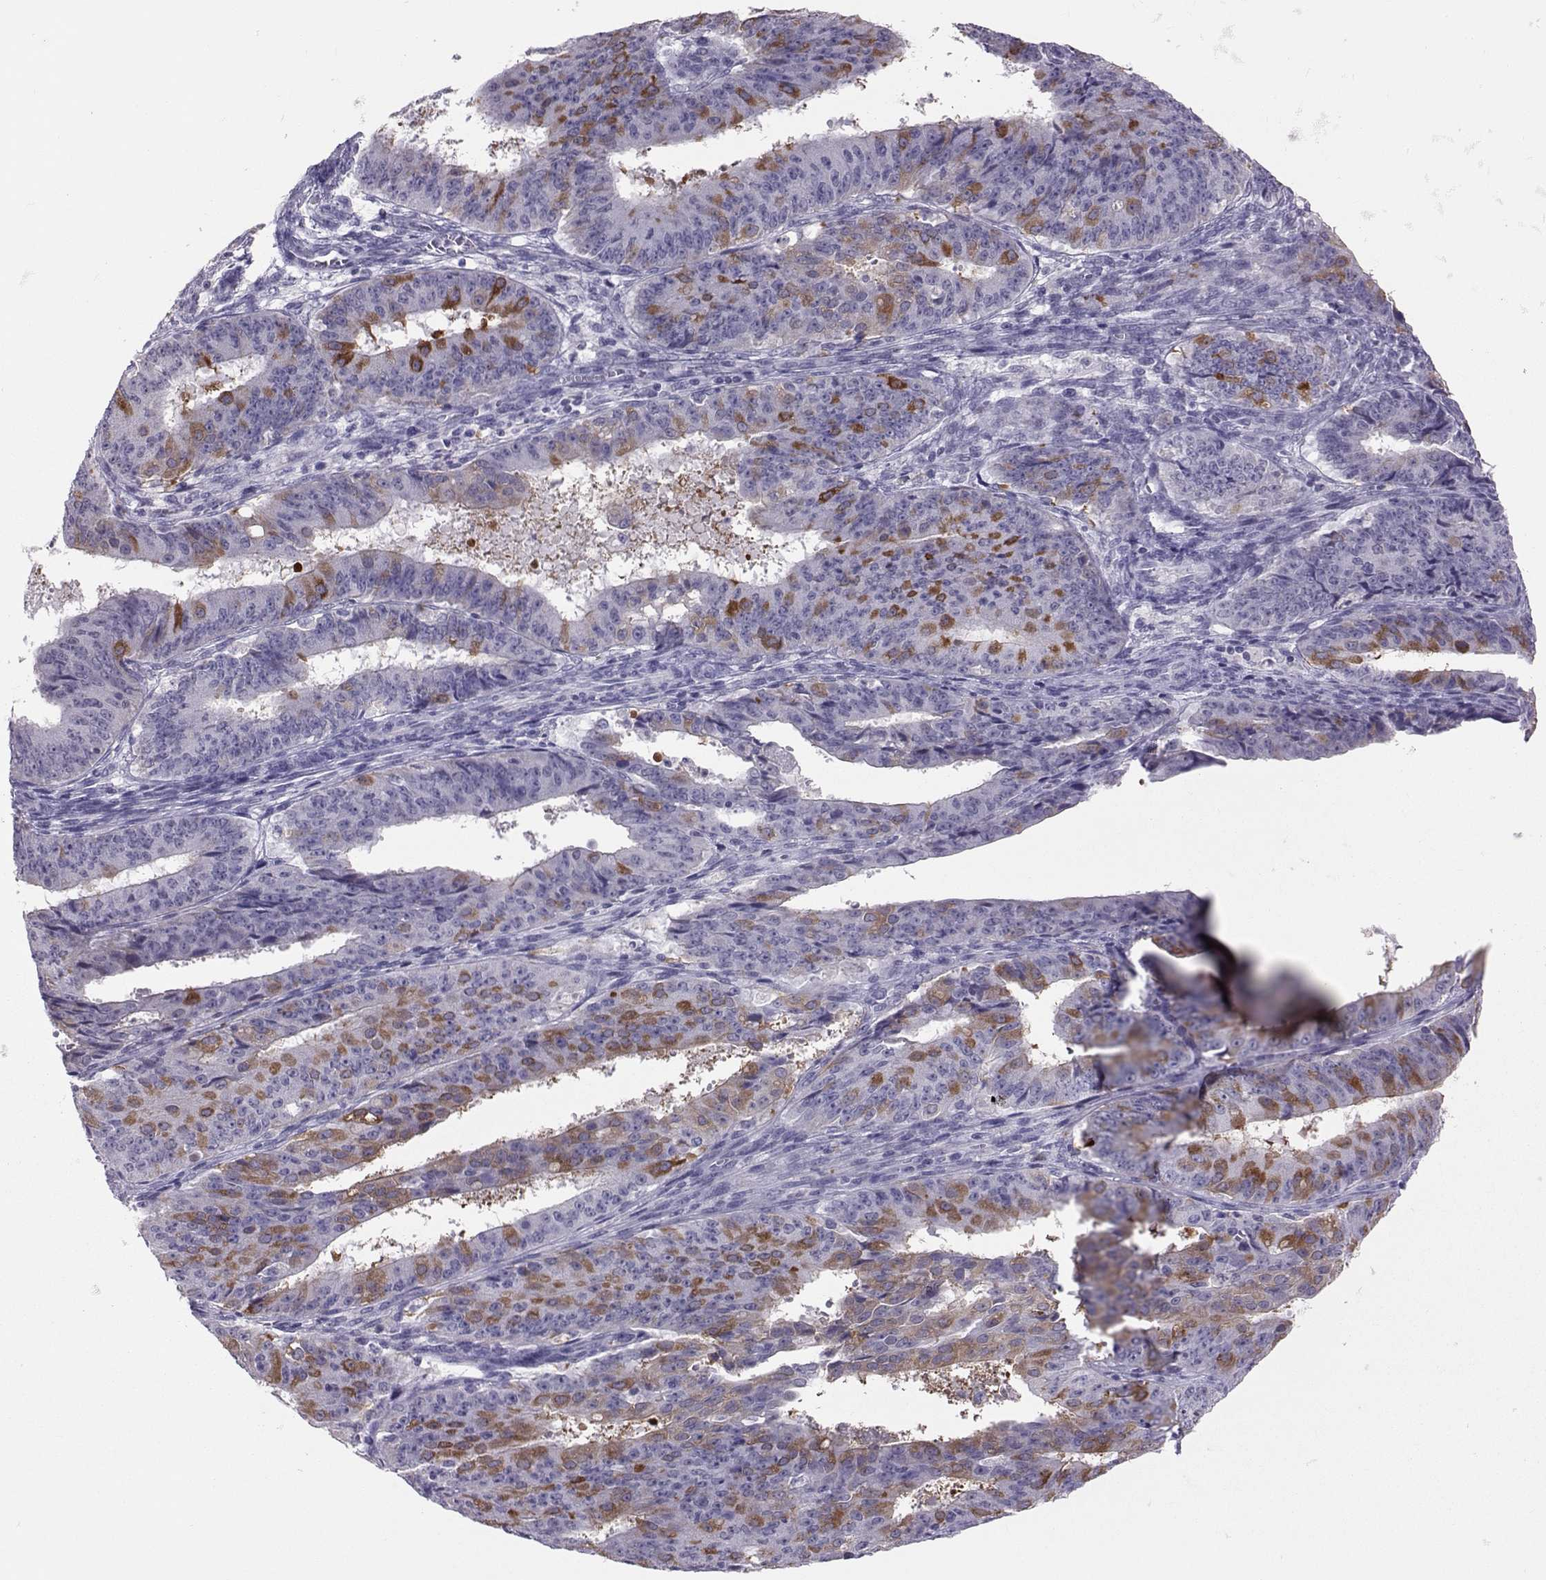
{"staining": {"intensity": "strong", "quantity": "<25%", "location": "cytoplasmic/membranous"}, "tissue": "ovarian cancer", "cell_type": "Tumor cells", "image_type": "cancer", "snomed": [{"axis": "morphology", "description": "Carcinoma, endometroid"}, {"axis": "topography", "description": "Ovary"}], "caption": "Endometroid carcinoma (ovarian) was stained to show a protein in brown. There is medium levels of strong cytoplasmic/membranous staining in approximately <25% of tumor cells.", "gene": "DNAAF1", "patient": {"sex": "female", "age": 42}}